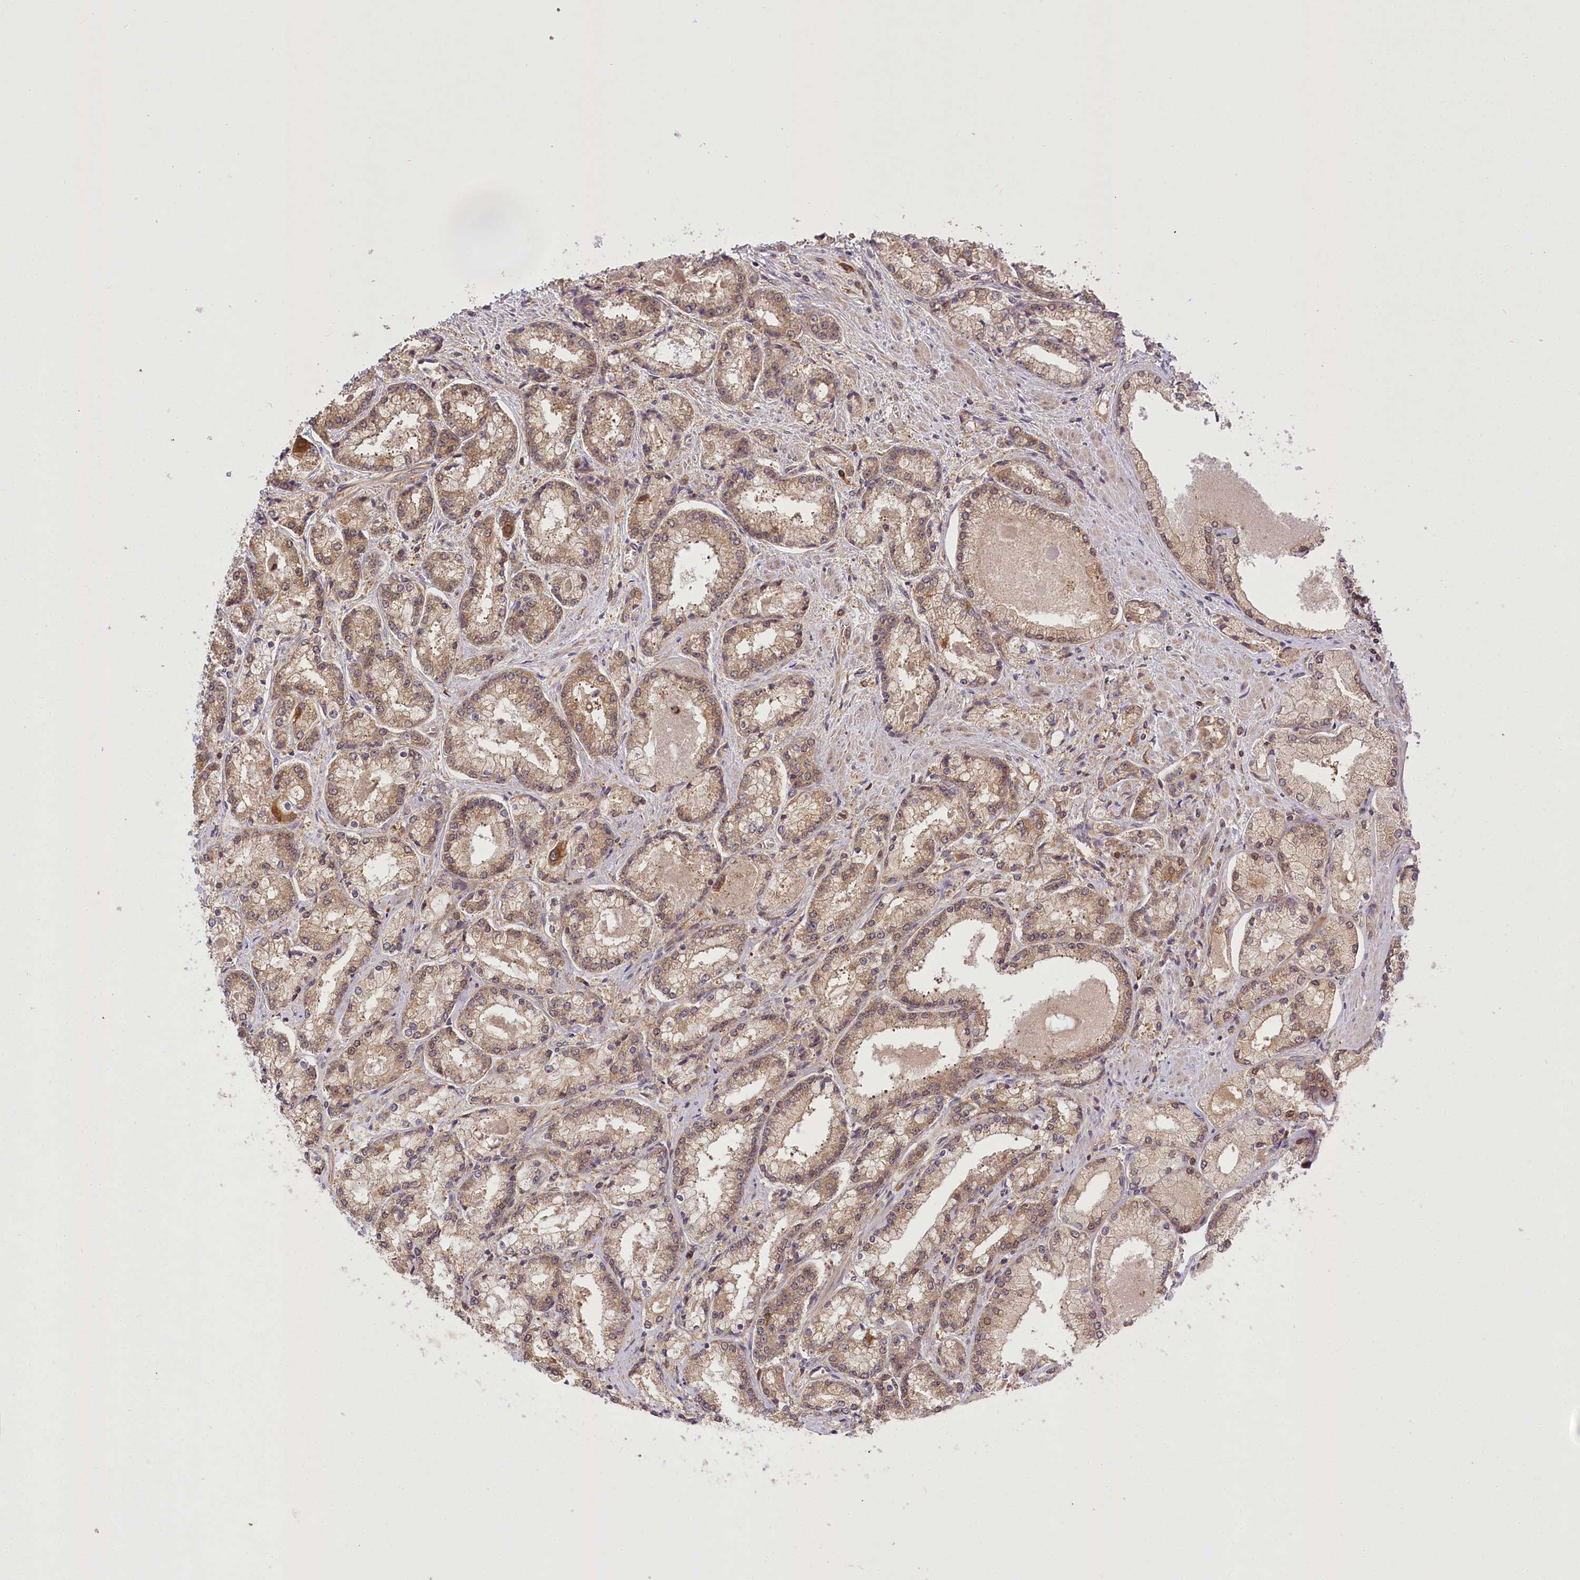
{"staining": {"intensity": "weak", "quantity": ">75%", "location": "cytoplasmic/membranous"}, "tissue": "prostate cancer", "cell_type": "Tumor cells", "image_type": "cancer", "snomed": [{"axis": "morphology", "description": "Adenocarcinoma, Low grade"}, {"axis": "topography", "description": "Prostate"}], "caption": "Protein staining by IHC shows weak cytoplasmic/membranous staining in approximately >75% of tumor cells in prostate adenocarcinoma (low-grade). Nuclei are stained in blue.", "gene": "SERGEF", "patient": {"sex": "male", "age": 74}}